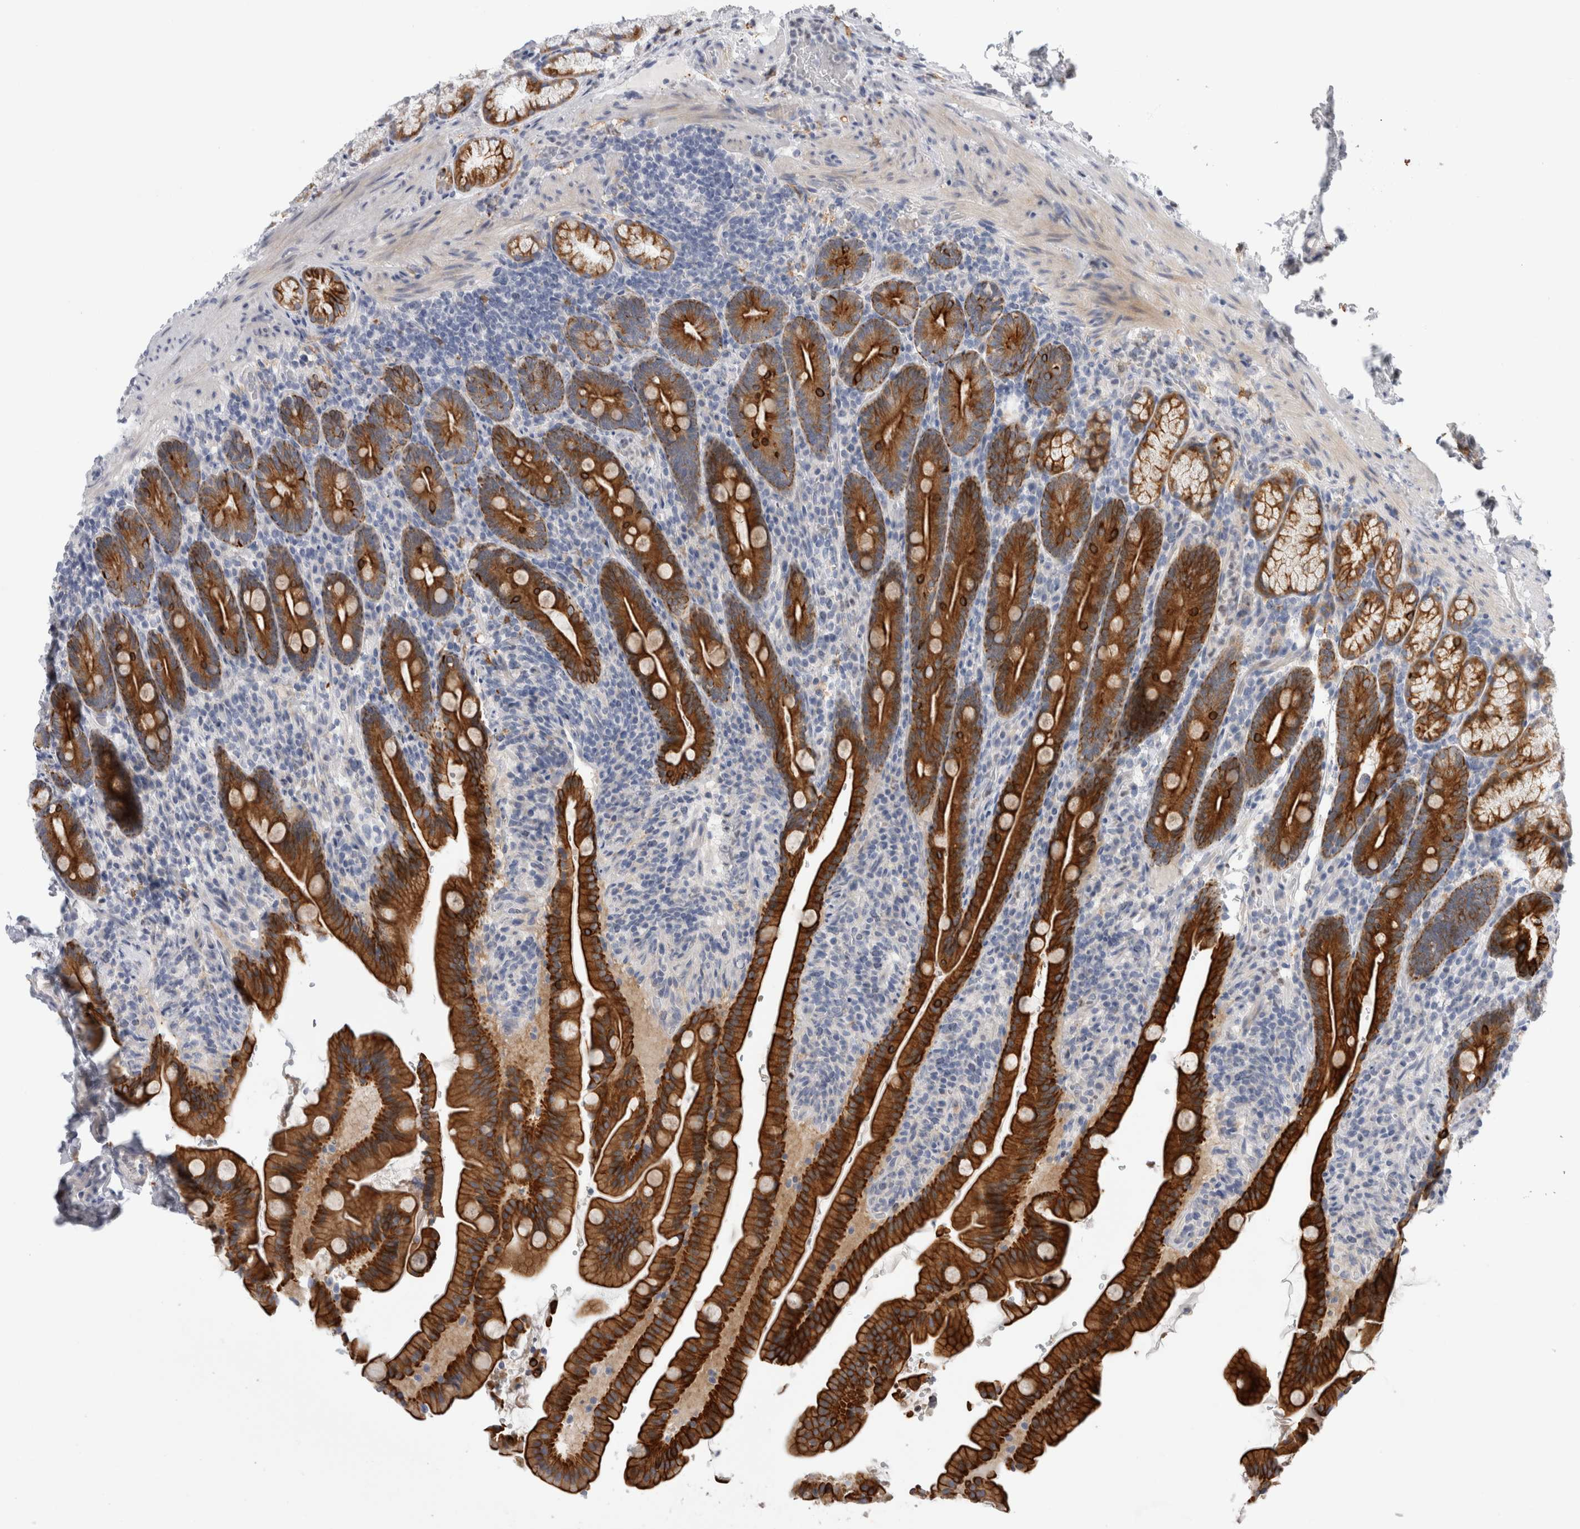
{"staining": {"intensity": "strong", "quantity": ">75%", "location": "cytoplasmic/membranous"}, "tissue": "duodenum", "cell_type": "Glandular cells", "image_type": "normal", "snomed": [{"axis": "morphology", "description": "Normal tissue, NOS"}, {"axis": "topography", "description": "Duodenum"}], "caption": "Human duodenum stained for a protein (brown) reveals strong cytoplasmic/membranous positive positivity in approximately >75% of glandular cells.", "gene": "SLC20A2", "patient": {"sex": "male", "age": 54}}